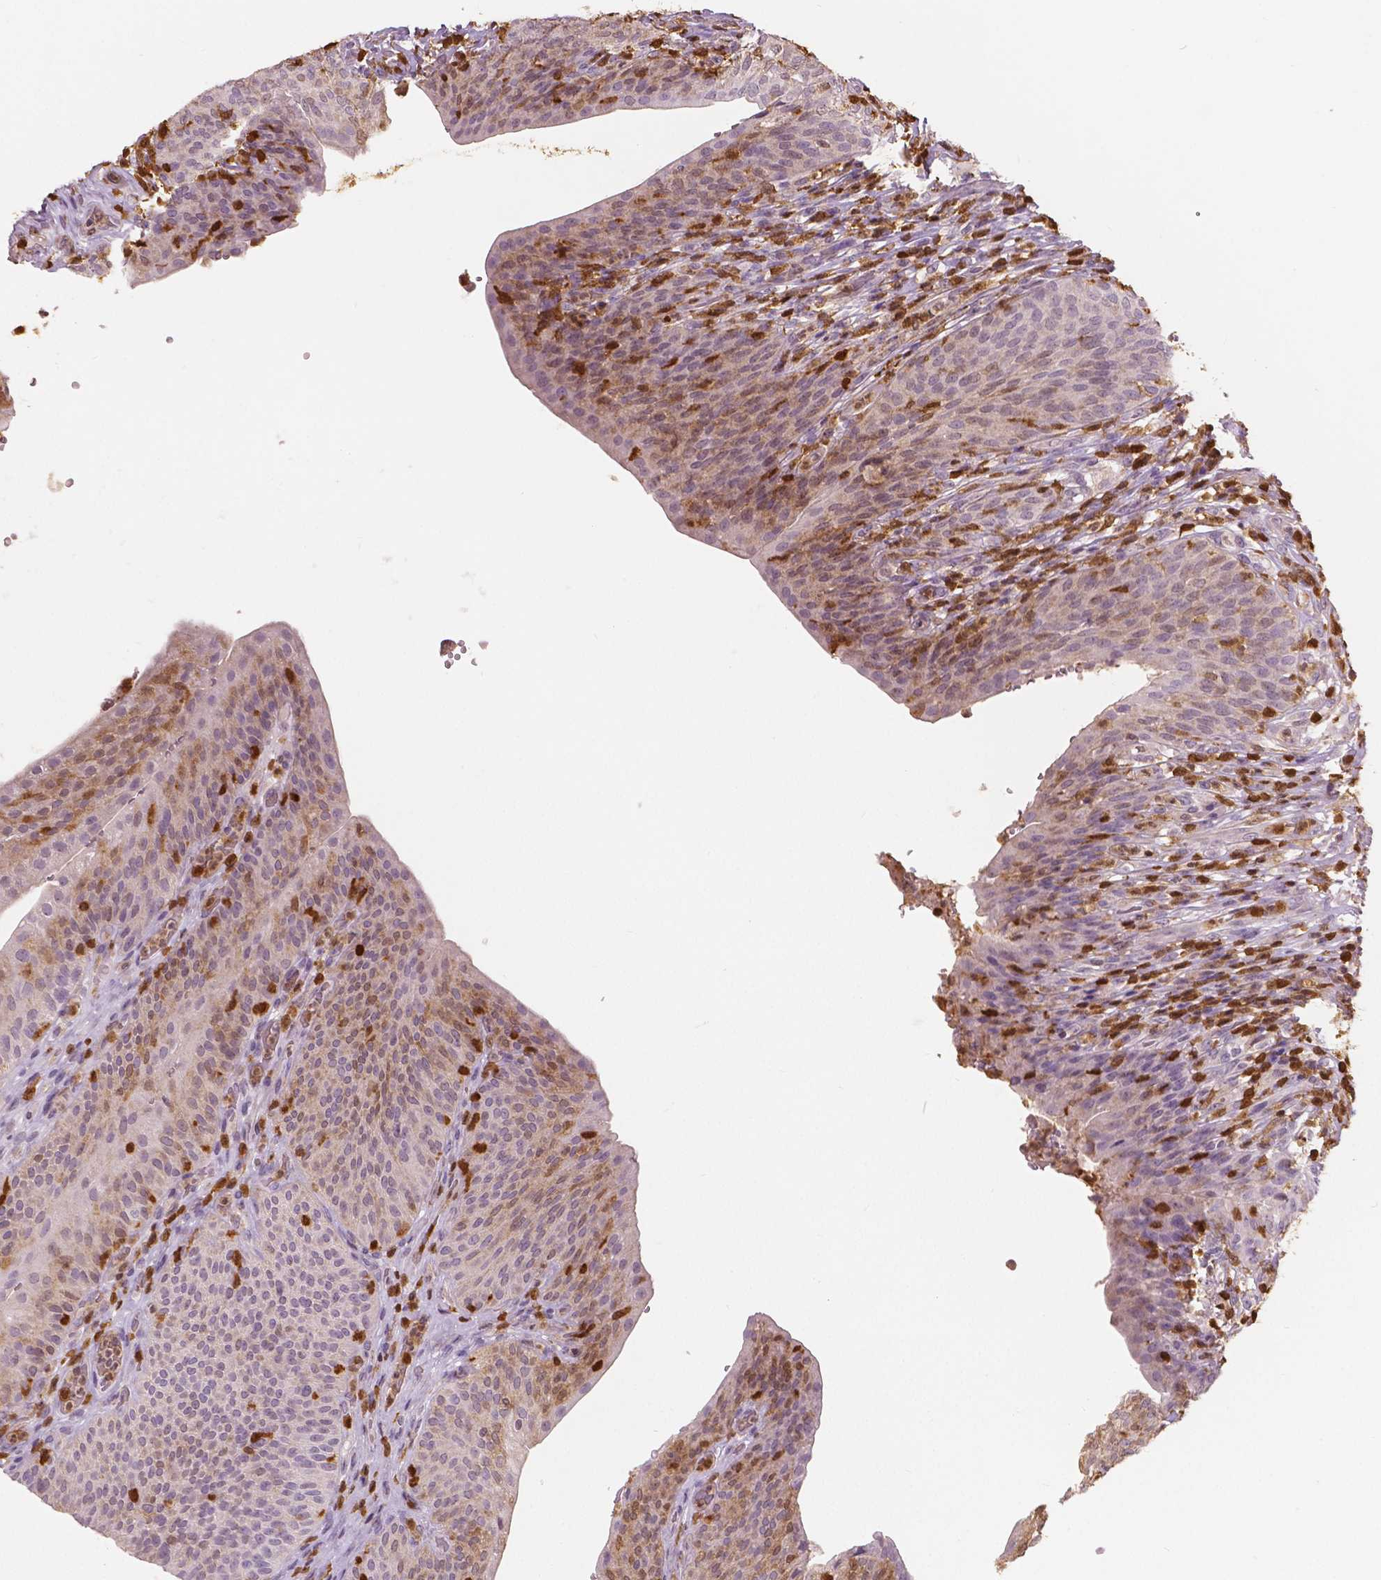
{"staining": {"intensity": "moderate", "quantity": "25%-75%", "location": "cytoplasmic/membranous,nuclear"}, "tissue": "urinary bladder", "cell_type": "Urothelial cells", "image_type": "normal", "snomed": [{"axis": "morphology", "description": "Normal tissue, NOS"}, {"axis": "topography", "description": "Urinary bladder"}, {"axis": "topography", "description": "Peripheral nerve tissue"}], "caption": "Immunohistochemical staining of normal human urinary bladder shows 25%-75% levels of moderate cytoplasmic/membranous,nuclear protein positivity in approximately 25%-75% of urothelial cells.", "gene": "S100A4", "patient": {"sex": "male", "age": 66}}